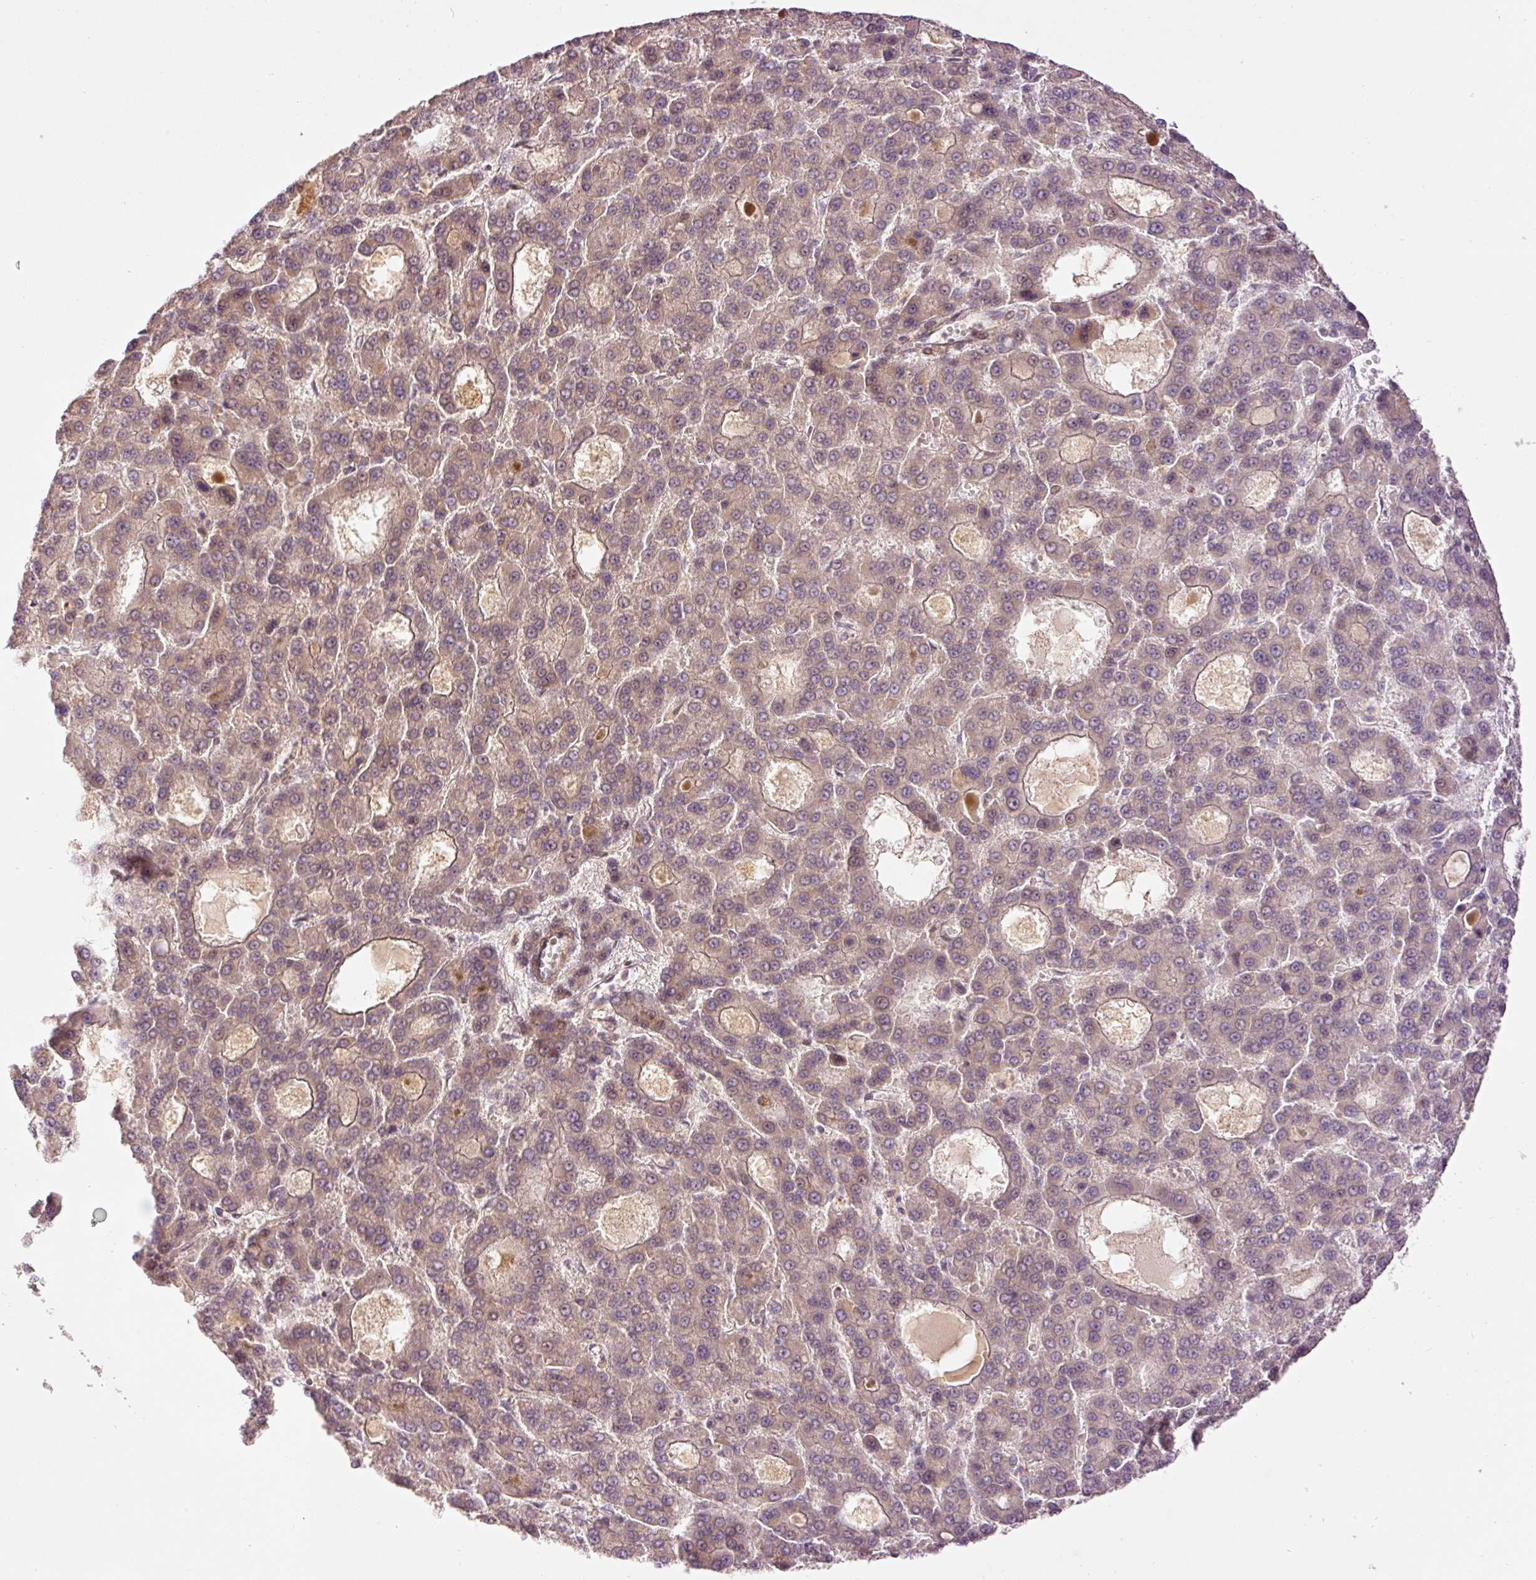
{"staining": {"intensity": "negative", "quantity": "none", "location": "none"}, "tissue": "liver cancer", "cell_type": "Tumor cells", "image_type": "cancer", "snomed": [{"axis": "morphology", "description": "Carcinoma, Hepatocellular, NOS"}, {"axis": "topography", "description": "Liver"}], "caption": "IHC of liver cancer (hepatocellular carcinoma) reveals no positivity in tumor cells.", "gene": "SLC29A3", "patient": {"sex": "male", "age": 70}}